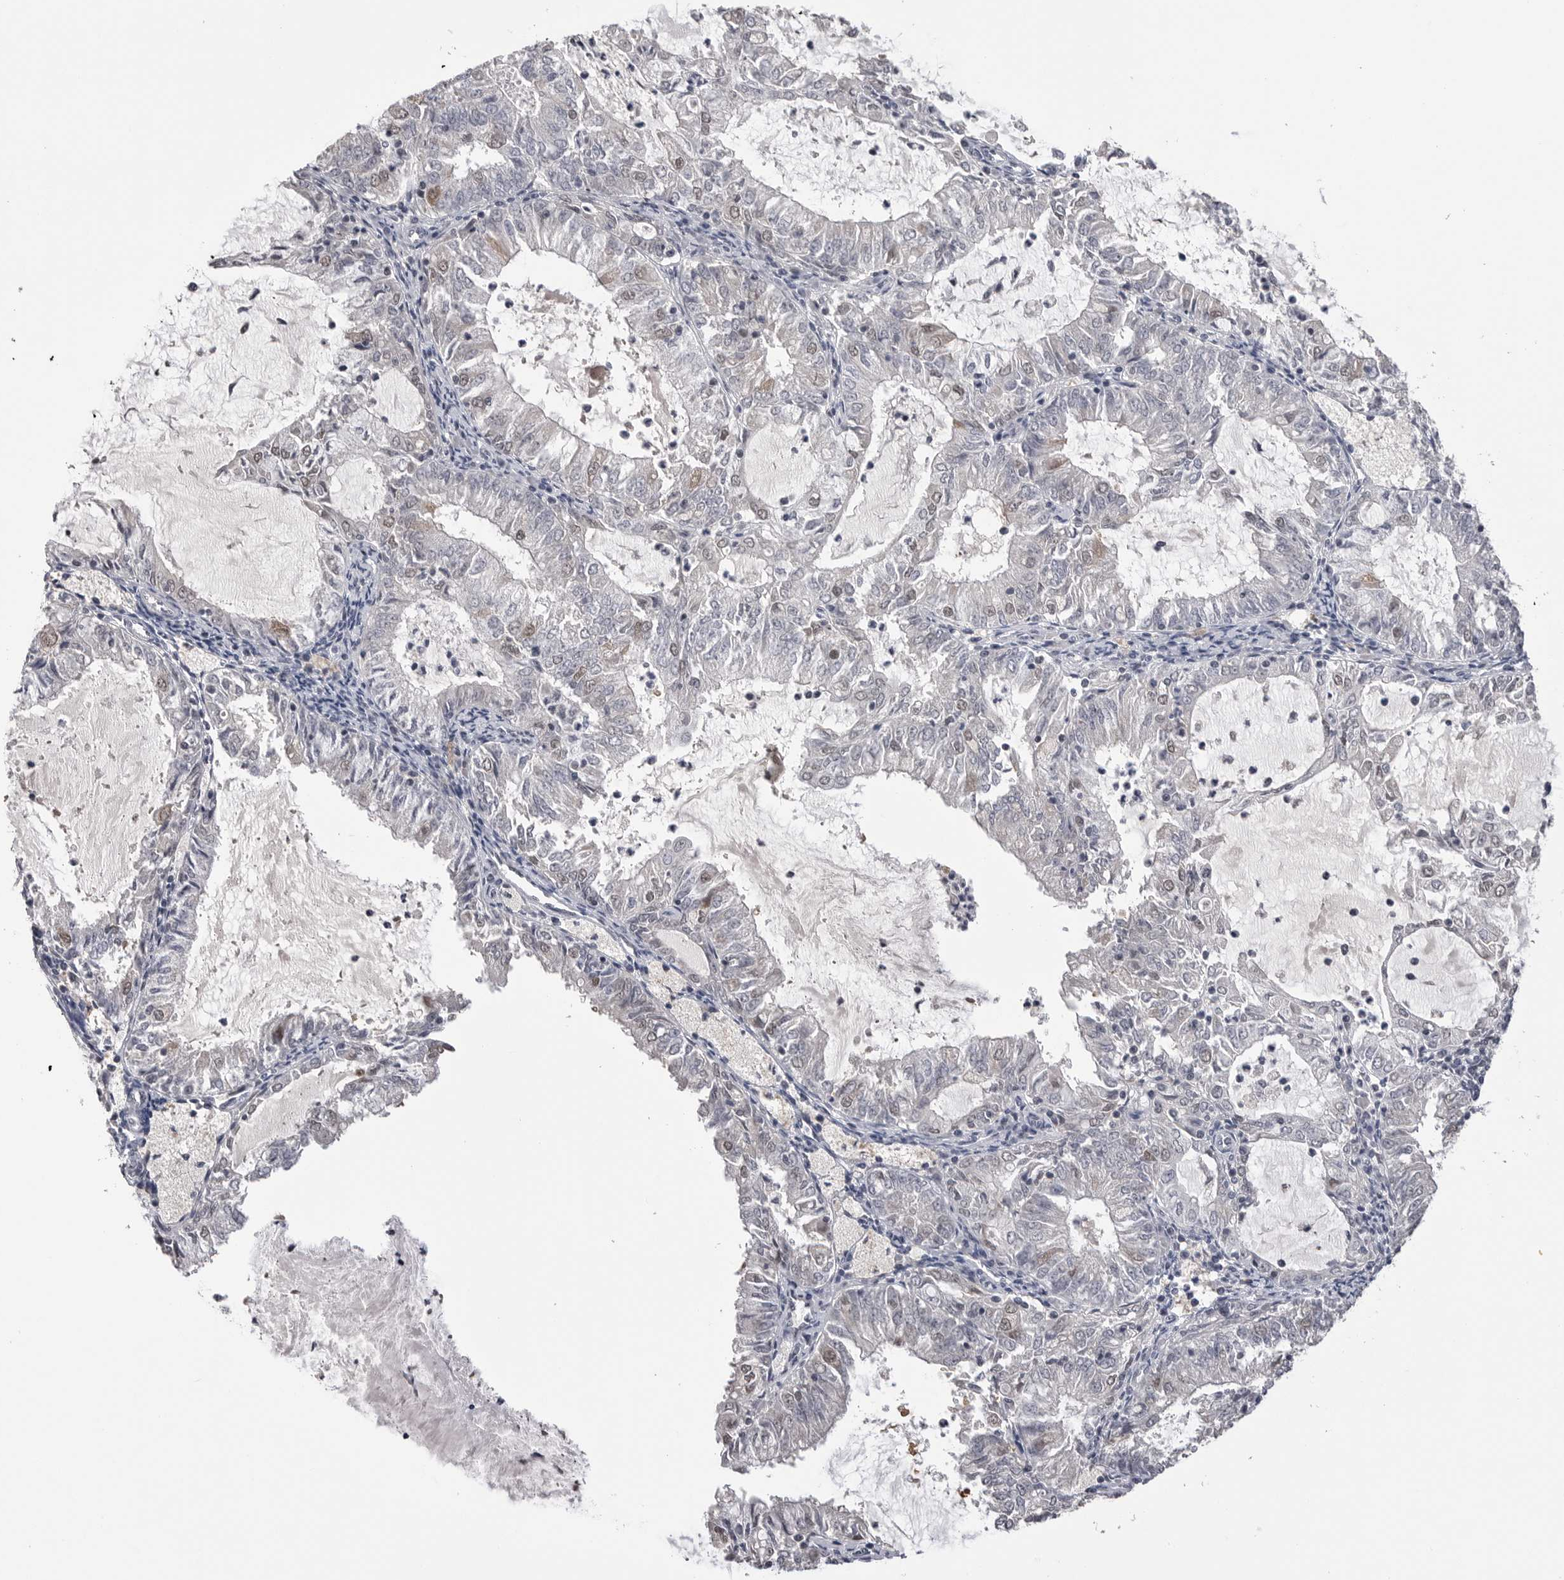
{"staining": {"intensity": "weak", "quantity": "<25%", "location": "cytoplasmic/membranous,nuclear"}, "tissue": "endometrial cancer", "cell_type": "Tumor cells", "image_type": "cancer", "snomed": [{"axis": "morphology", "description": "Adenocarcinoma, NOS"}, {"axis": "topography", "description": "Endometrium"}], "caption": "Immunohistochemistry (IHC) of endometrial adenocarcinoma displays no expression in tumor cells. (Stains: DAB IHC with hematoxylin counter stain, Microscopy: brightfield microscopy at high magnification).", "gene": "DLG2", "patient": {"sex": "female", "age": 57}}